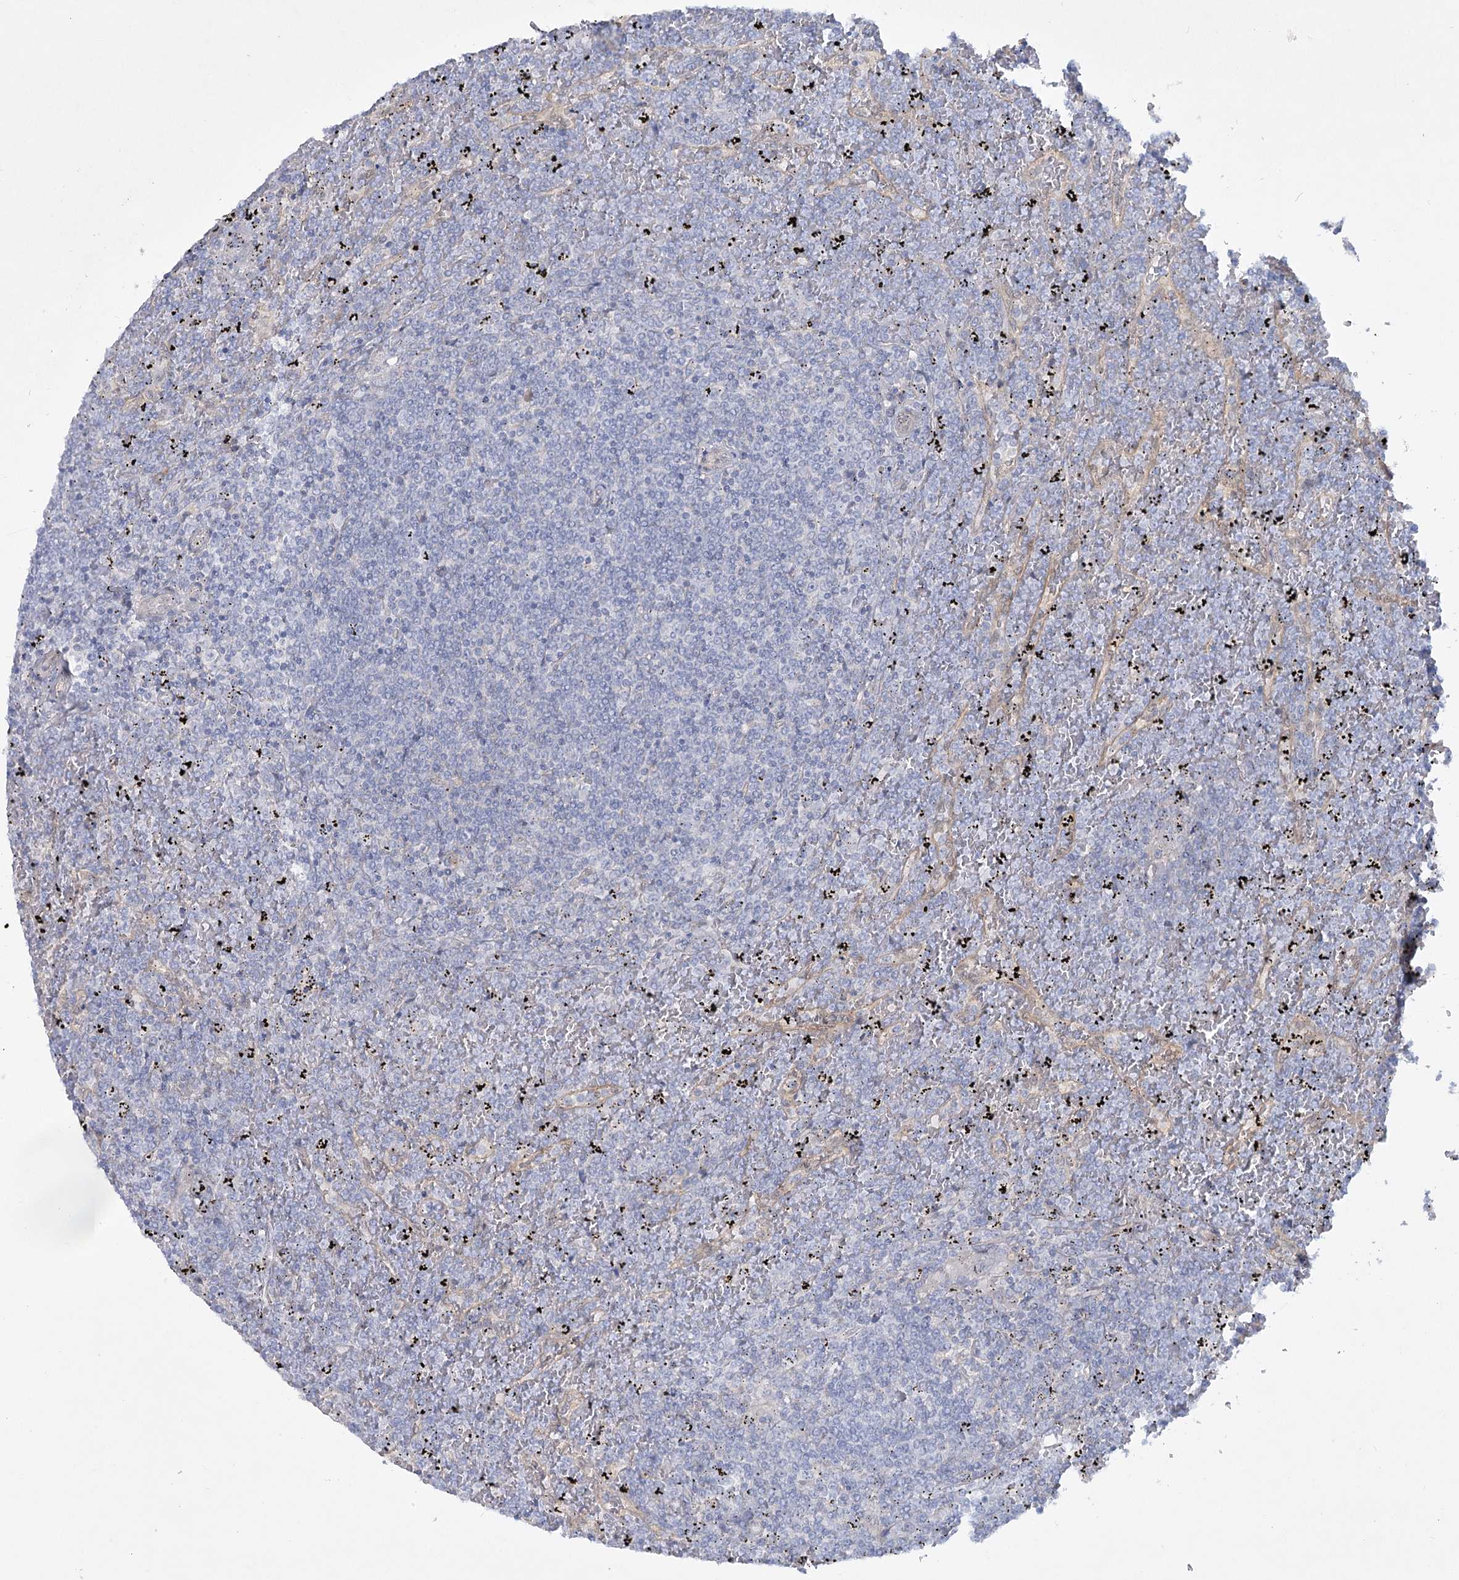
{"staining": {"intensity": "negative", "quantity": "none", "location": "none"}, "tissue": "lymphoma", "cell_type": "Tumor cells", "image_type": "cancer", "snomed": [{"axis": "morphology", "description": "Malignant lymphoma, non-Hodgkin's type, Low grade"}, {"axis": "topography", "description": "Spleen"}], "caption": "Tumor cells are negative for protein expression in human lymphoma.", "gene": "AAMDC", "patient": {"sex": "female", "age": 19}}